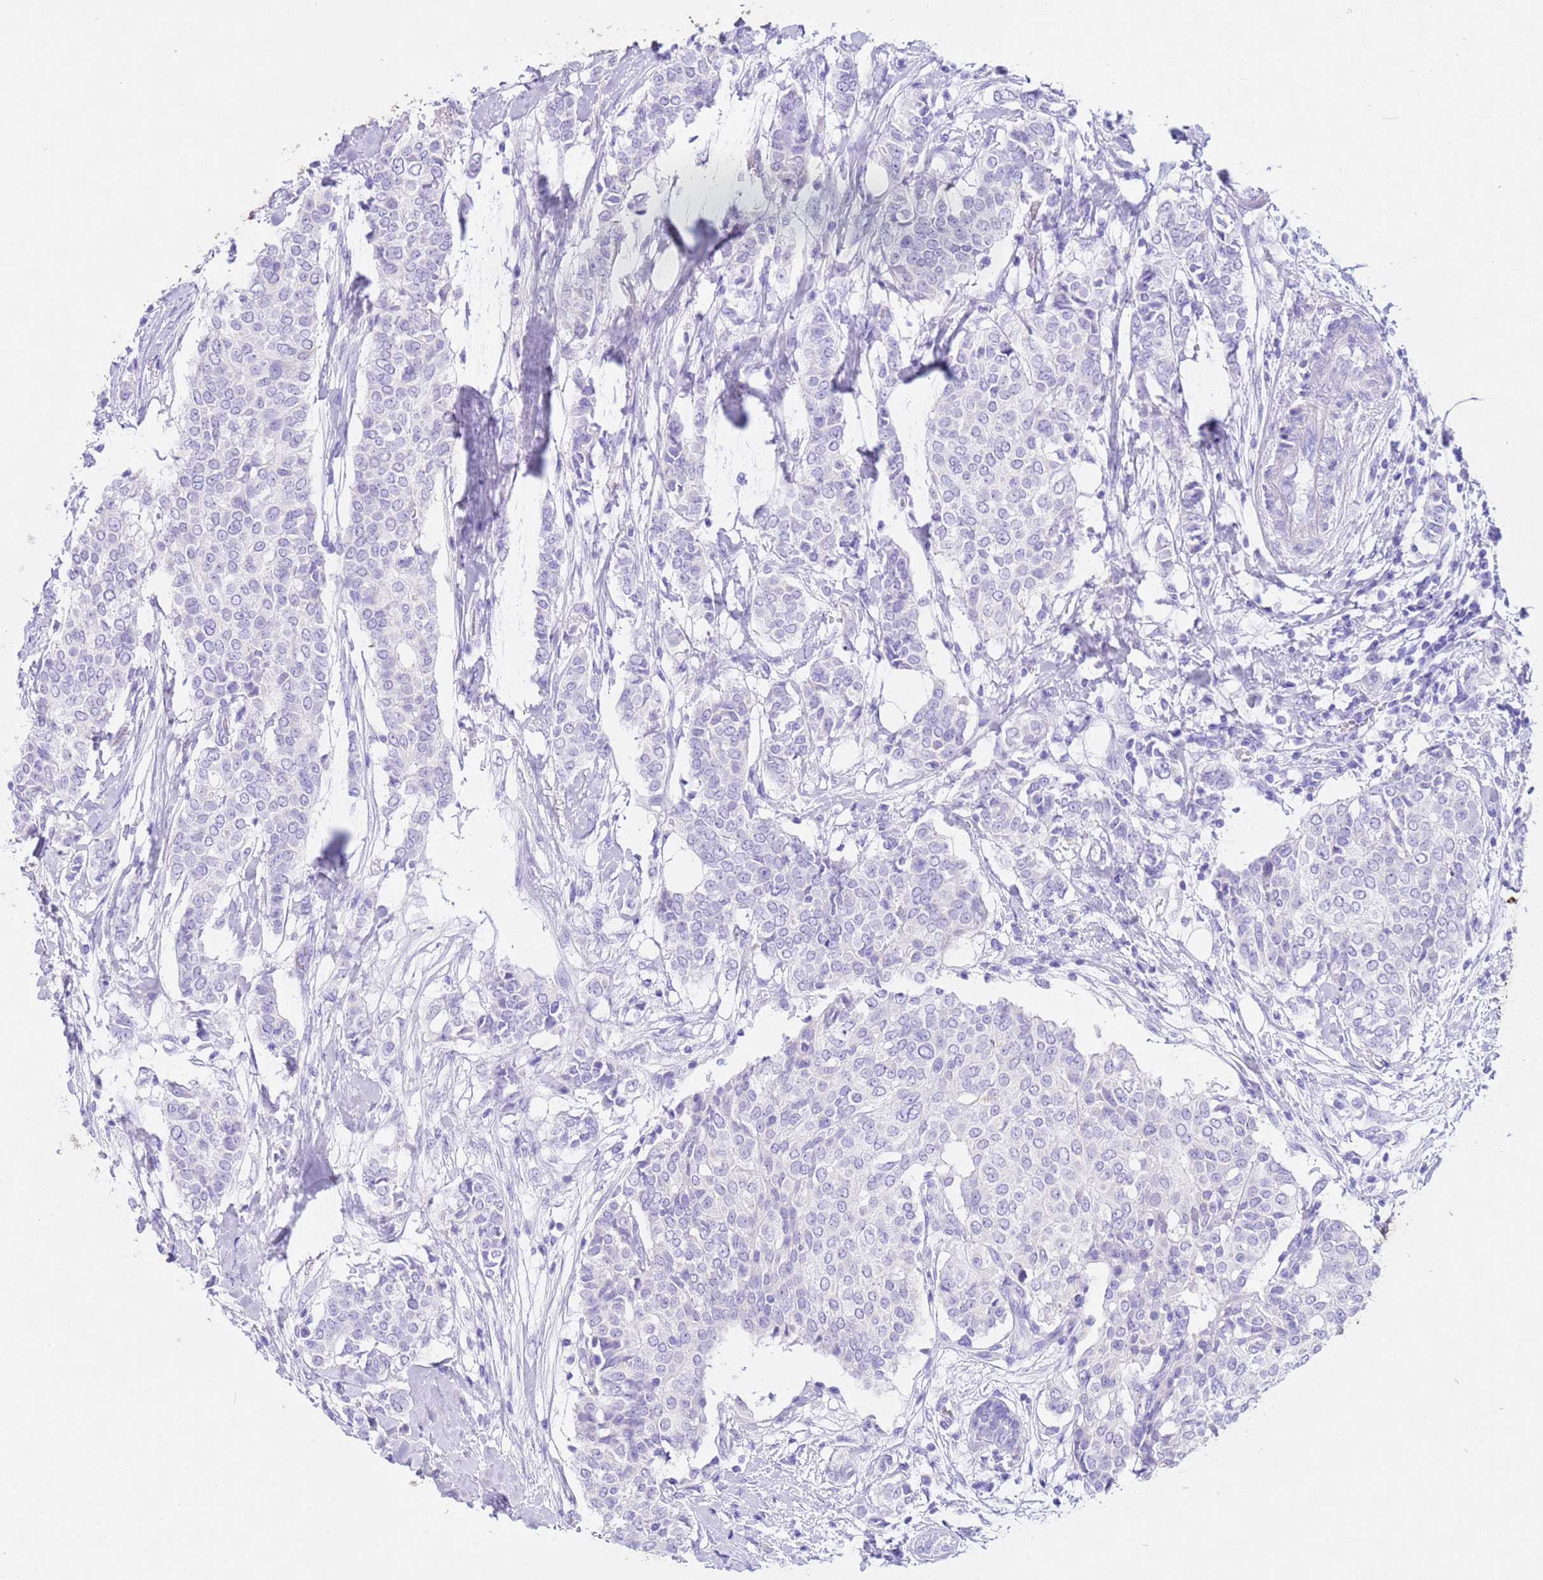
{"staining": {"intensity": "negative", "quantity": "none", "location": "none"}, "tissue": "breast cancer", "cell_type": "Tumor cells", "image_type": "cancer", "snomed": [{"axis": "morphology", "description": "Lobular carcinoma"}, {"axis": "topography", "description": "Breast"}], "caption": "A micrograph of breast cancer stained for a protein displays no brown staining in tumor cells.", "gene": "CPB1", "patient": {"sex": "female", "age": 51}}